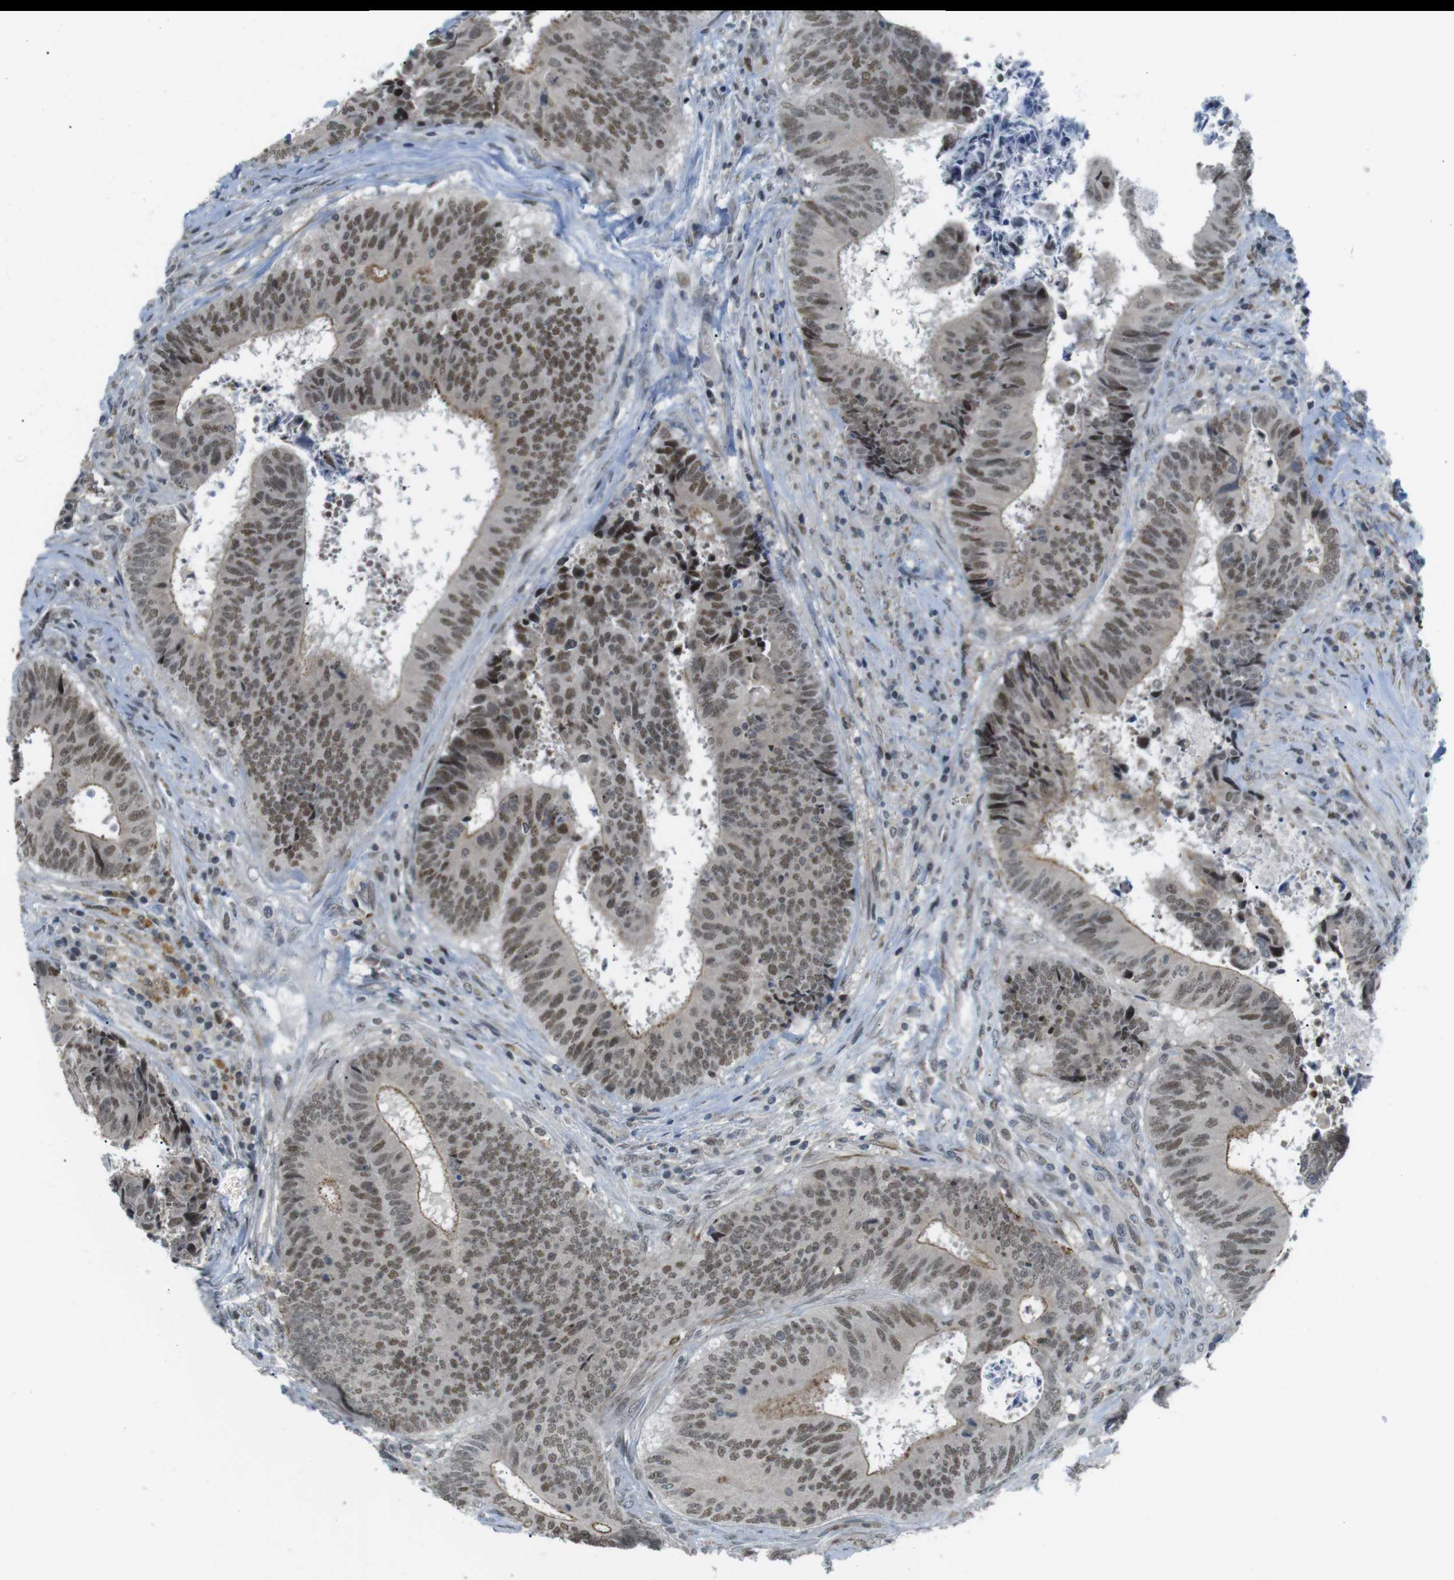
{"staining": {"intensity": "moderate", "quantity": ">75%", "location": "cytoplasmic/membranous,nuclear"}, "tissue": "colorectal cancer", "cell_type": "Tumor cells", "image_type": "cancer", "snomed": [{"axis": "morphology", "description": "Adenocarcinoma, NOS"}, {"axis": "topography", "description": "Rectum"}], "caption": "Colorectal adenocarcinoma stained with immunohistochemistry displays moderate cytoplasmic/membranous and nuclear staining in about >75% of tumor cells.", "gene": "USP7", "patient": {"sex": "male", "age": 72}}